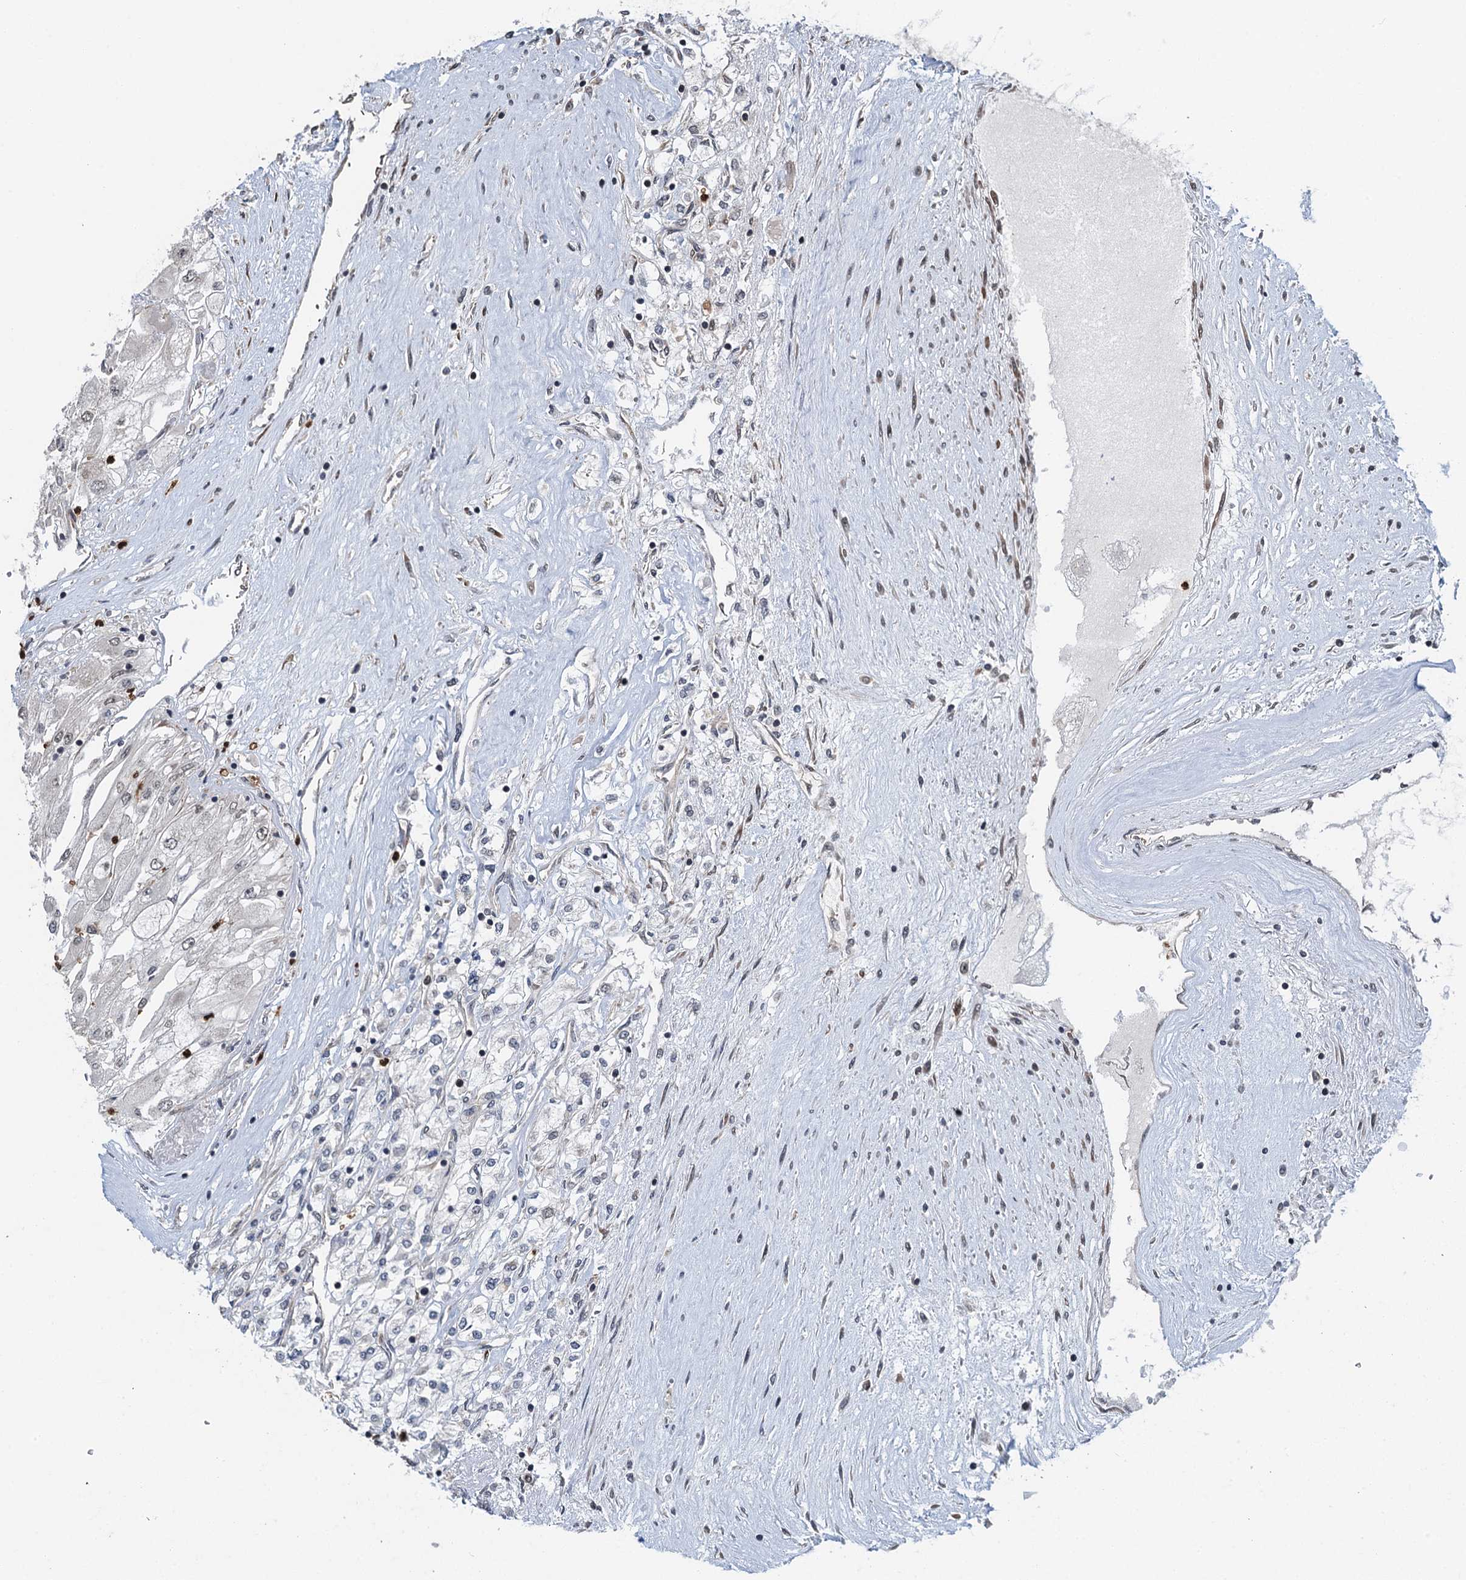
{"staining": {"intensity": "negative", "quantity": "none", "location": "none"}, "tissue": "renal cancer", "cell_type": "Tumor cells", "image_type": "cancer", "snomed": [{"axis": "morphology", "description": "Adenocarcinoma, NOS"}, {"axis": "topography", "description": "Kidney"}], "caption": "Immunohistochemistry histopathology image of neoplastic tissue: human adenocarcinoma (renal) stained with DAB (3,3'-diaminobenzidine) exhibits no significant protein expression in tumor cells.", "gene": "WHAMM", "patient": {"sex": "male", "age": 80}}